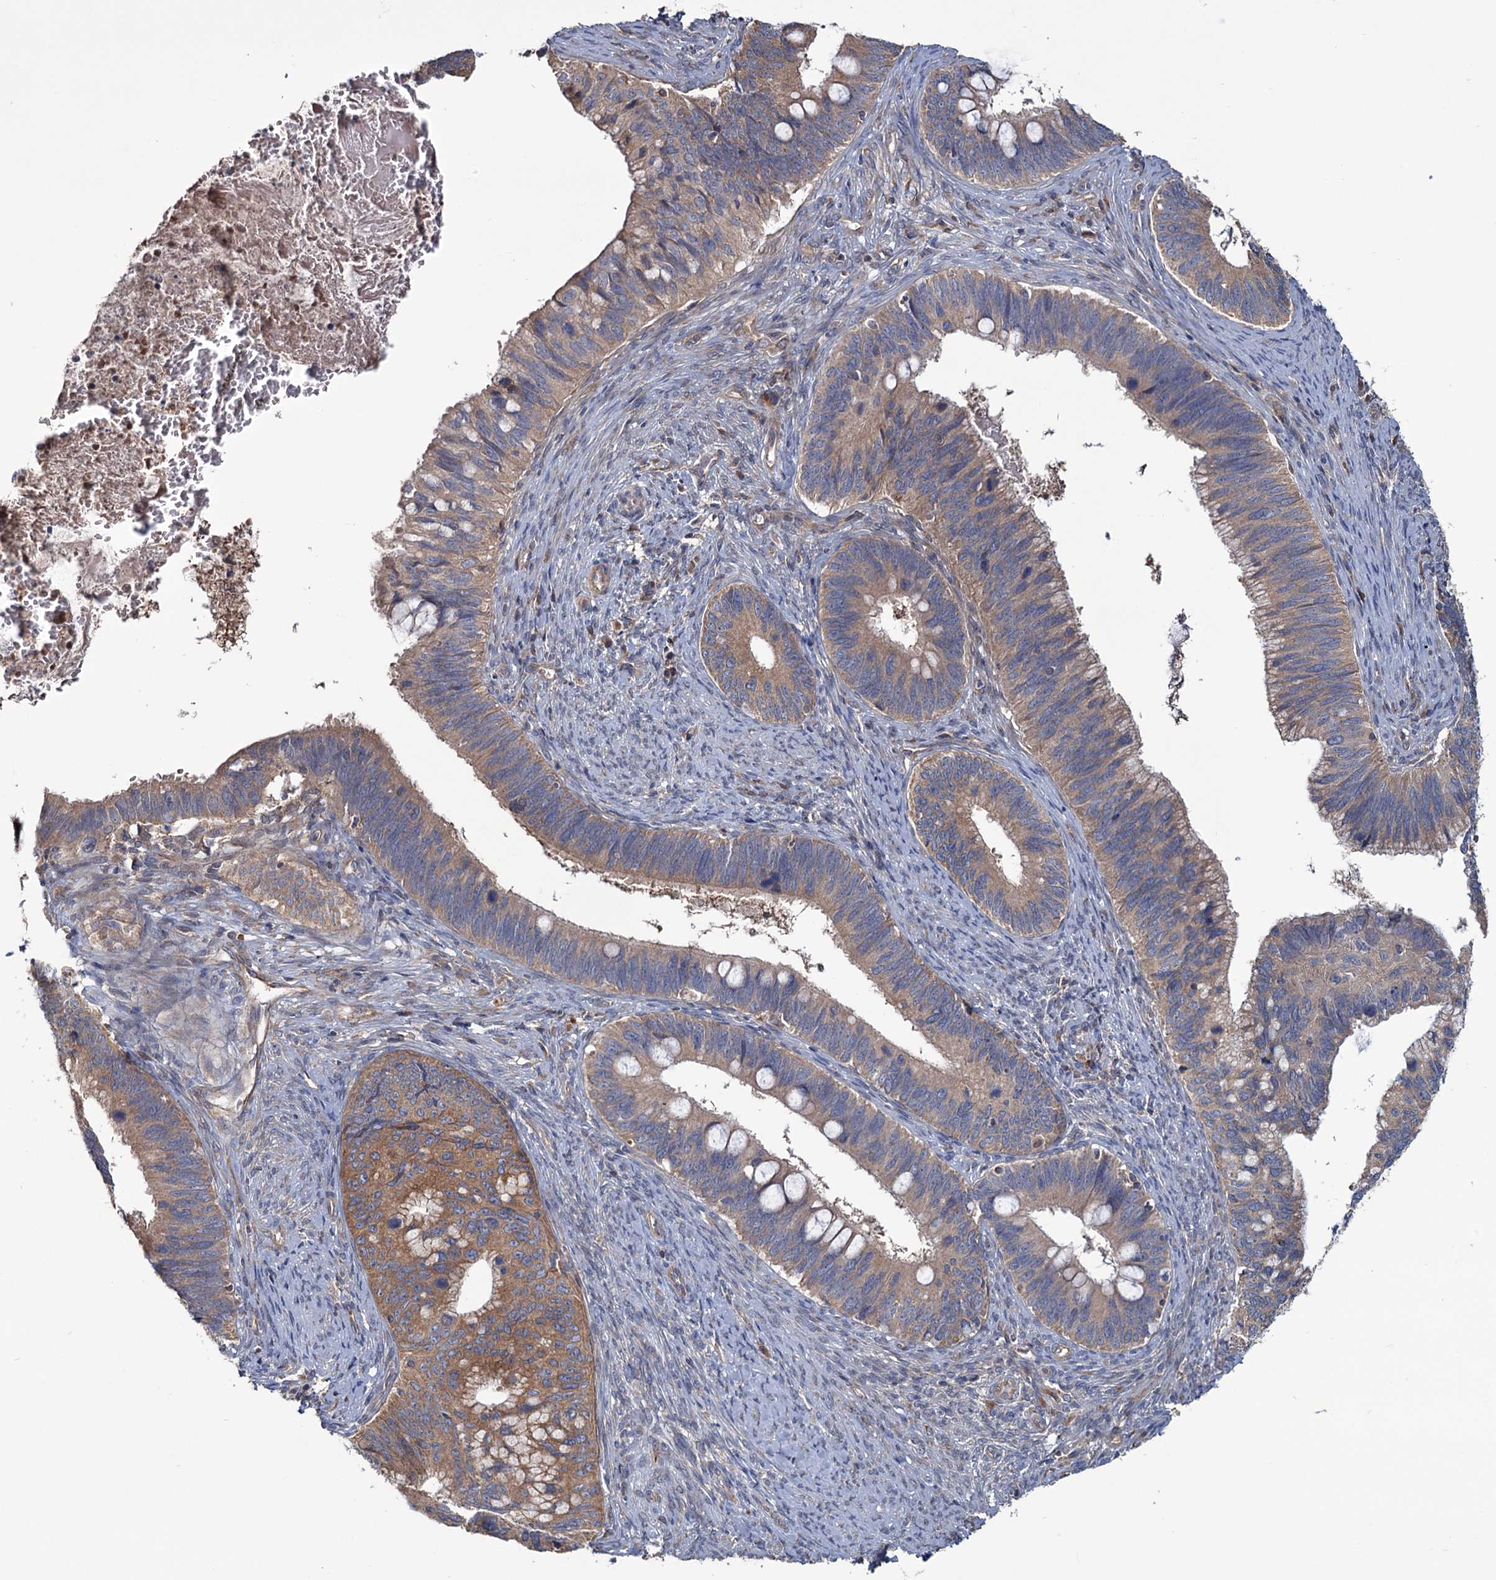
{"staining": {"intensity": "moderate", "quantity": ">75%", "location": "cytoplasmic/membranous"}, "tissue": "cervical cancer", "cell_type": "Tumor cells", "image_type": "cancer", "snomed": [{"axis": "morphology", "description": "Adenocarcinoma, NOS"}, {"axis": "topography", "description": "Cervix"}], "caption": "This is an image of immunohistochemistry staining of cervical cancer (adenocarcinoma), which shows moderate expression in the cytoplasmic/membranous of tumor cells.", "gene": "MTRR", "patient": {"sex": "female", "age": 42}}